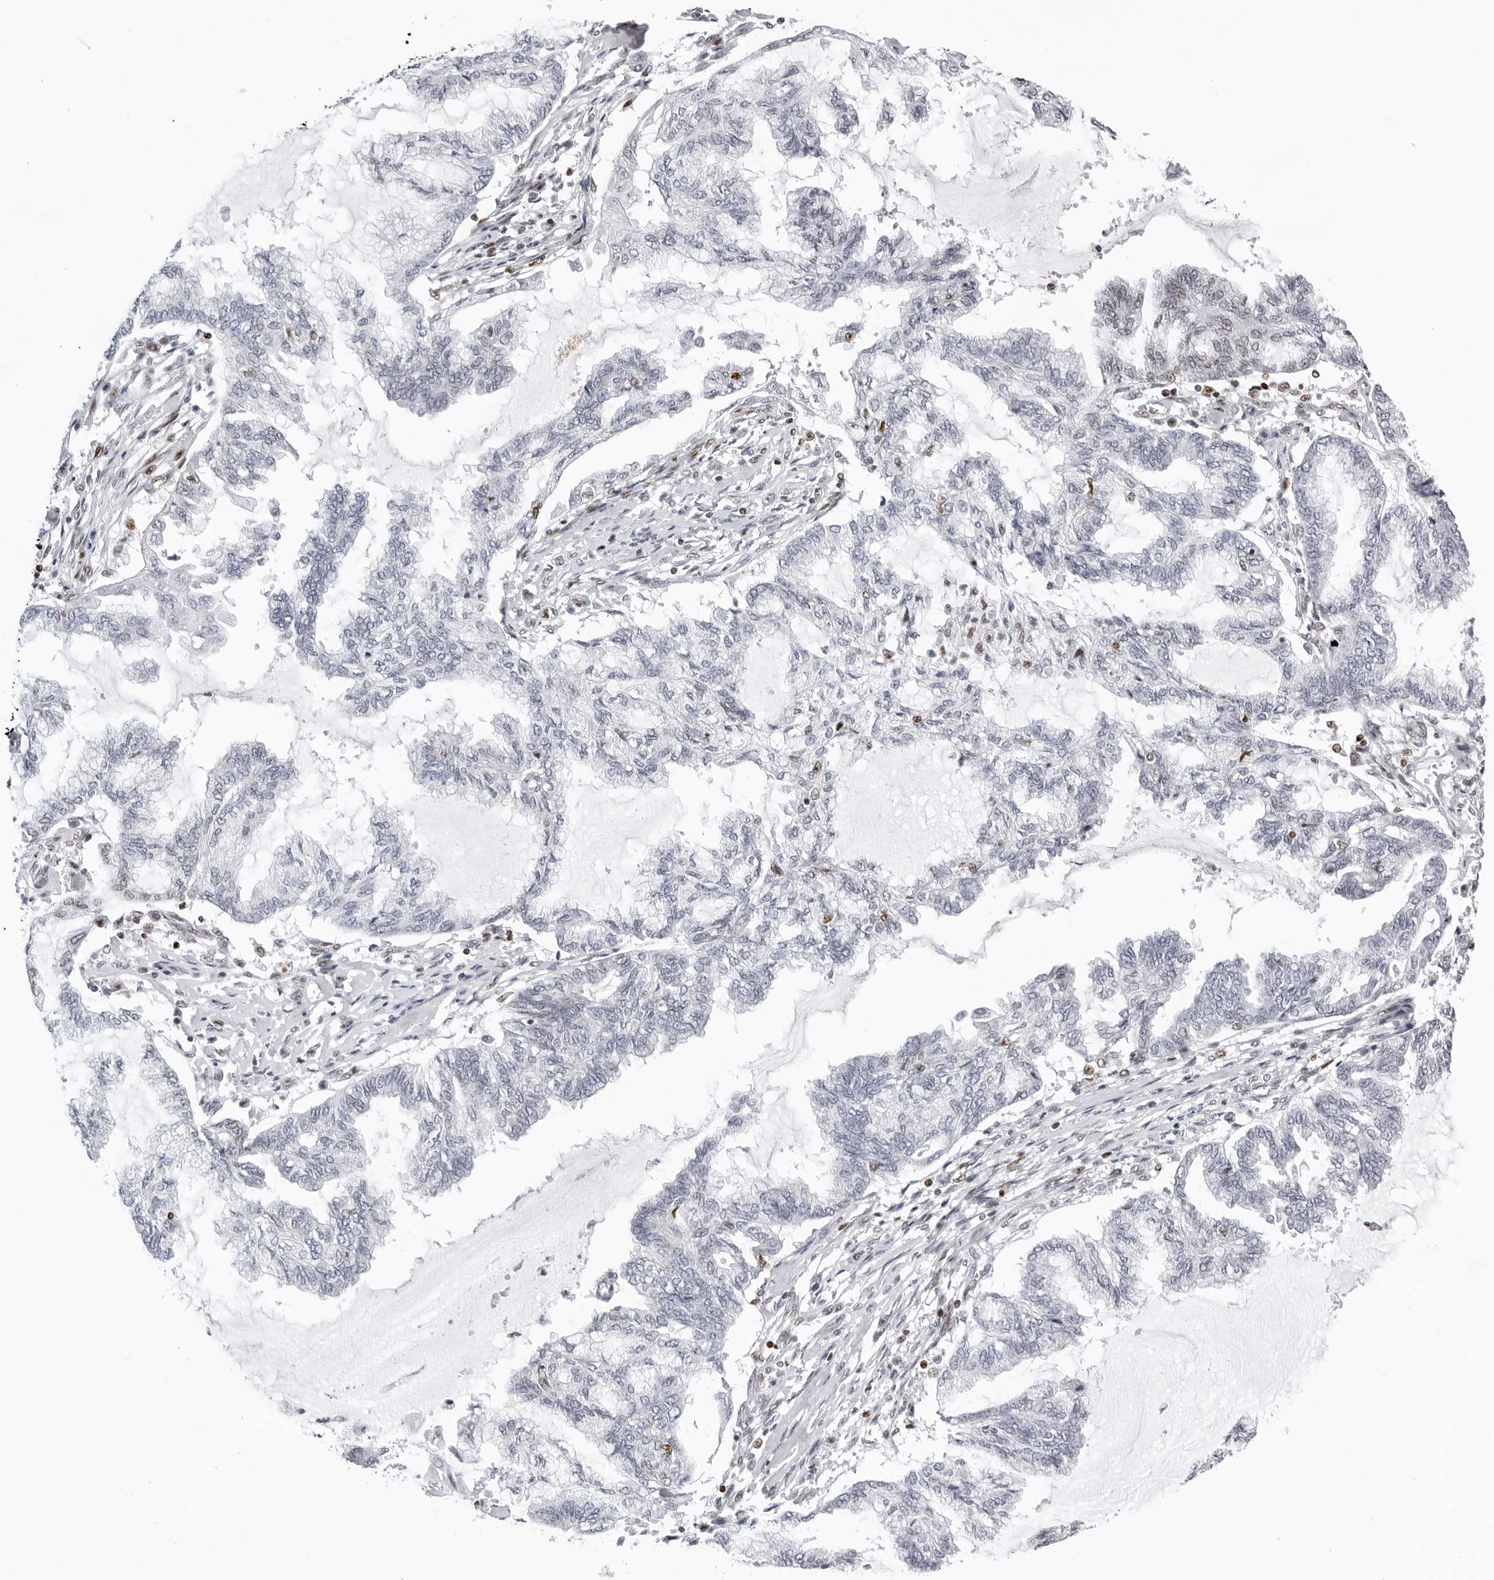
{"staining": {"intensity": "negative", "quantity": "none", "location": "none"}, "tissue": "endometrial cancer", "cell_type": "Tumor cells", "image_type": "cancer", "snomed": [{"axis": "morphology", "description": "Adenocarcinoma, NOS"}, {"axis": "topography", "description": "Endometrium"}], "caption": "DAB immunohistochemical staining of endometrial cancer shows no significant staining in tumor cells. (DAB (3,3'-diaminobenzidine) immunohistochemistry (IHC), high magnification).", "gene": "OGG1", "patient": {"sex": "female", "age": 86}}